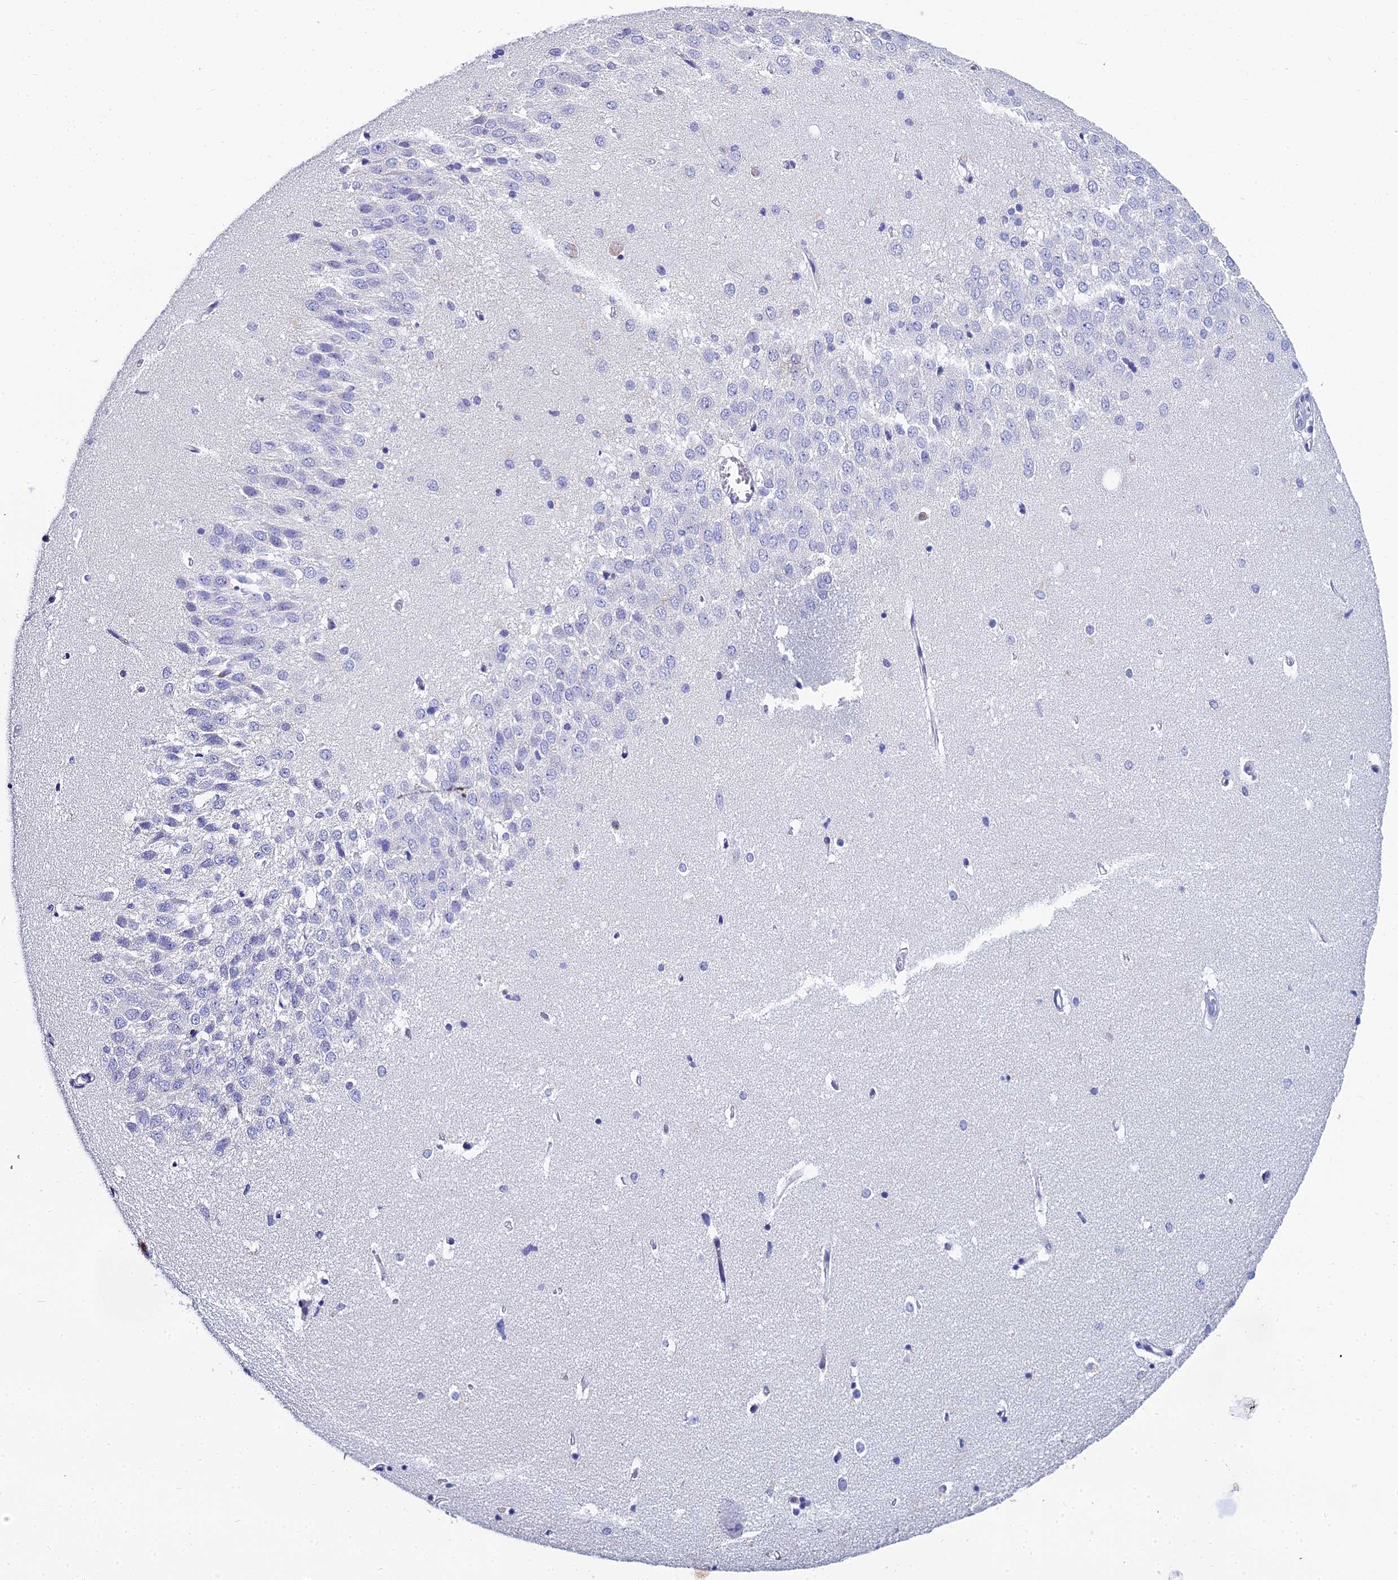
{"staining": {"intensity": "negative", "quantity": "none", "location": "none"}, "tissue": "hippocampus", "cell_type": "Glial cells", "image_type": "normal", "snomed": [{"axis": "morphology", "description": "Normal tissue, NOS"}, {"axis": "topography", "description": "Hippocampus"}], "caption": "Immunohistochemistry of unremarkable human hippocampus exhibits no staining in glial cells. The staining is performed using DAB brown chromogen with nuclei counter-stained in using hematoxylin.", "gene": "OCM2", "patient": {"sex": "female", "age": 64}}